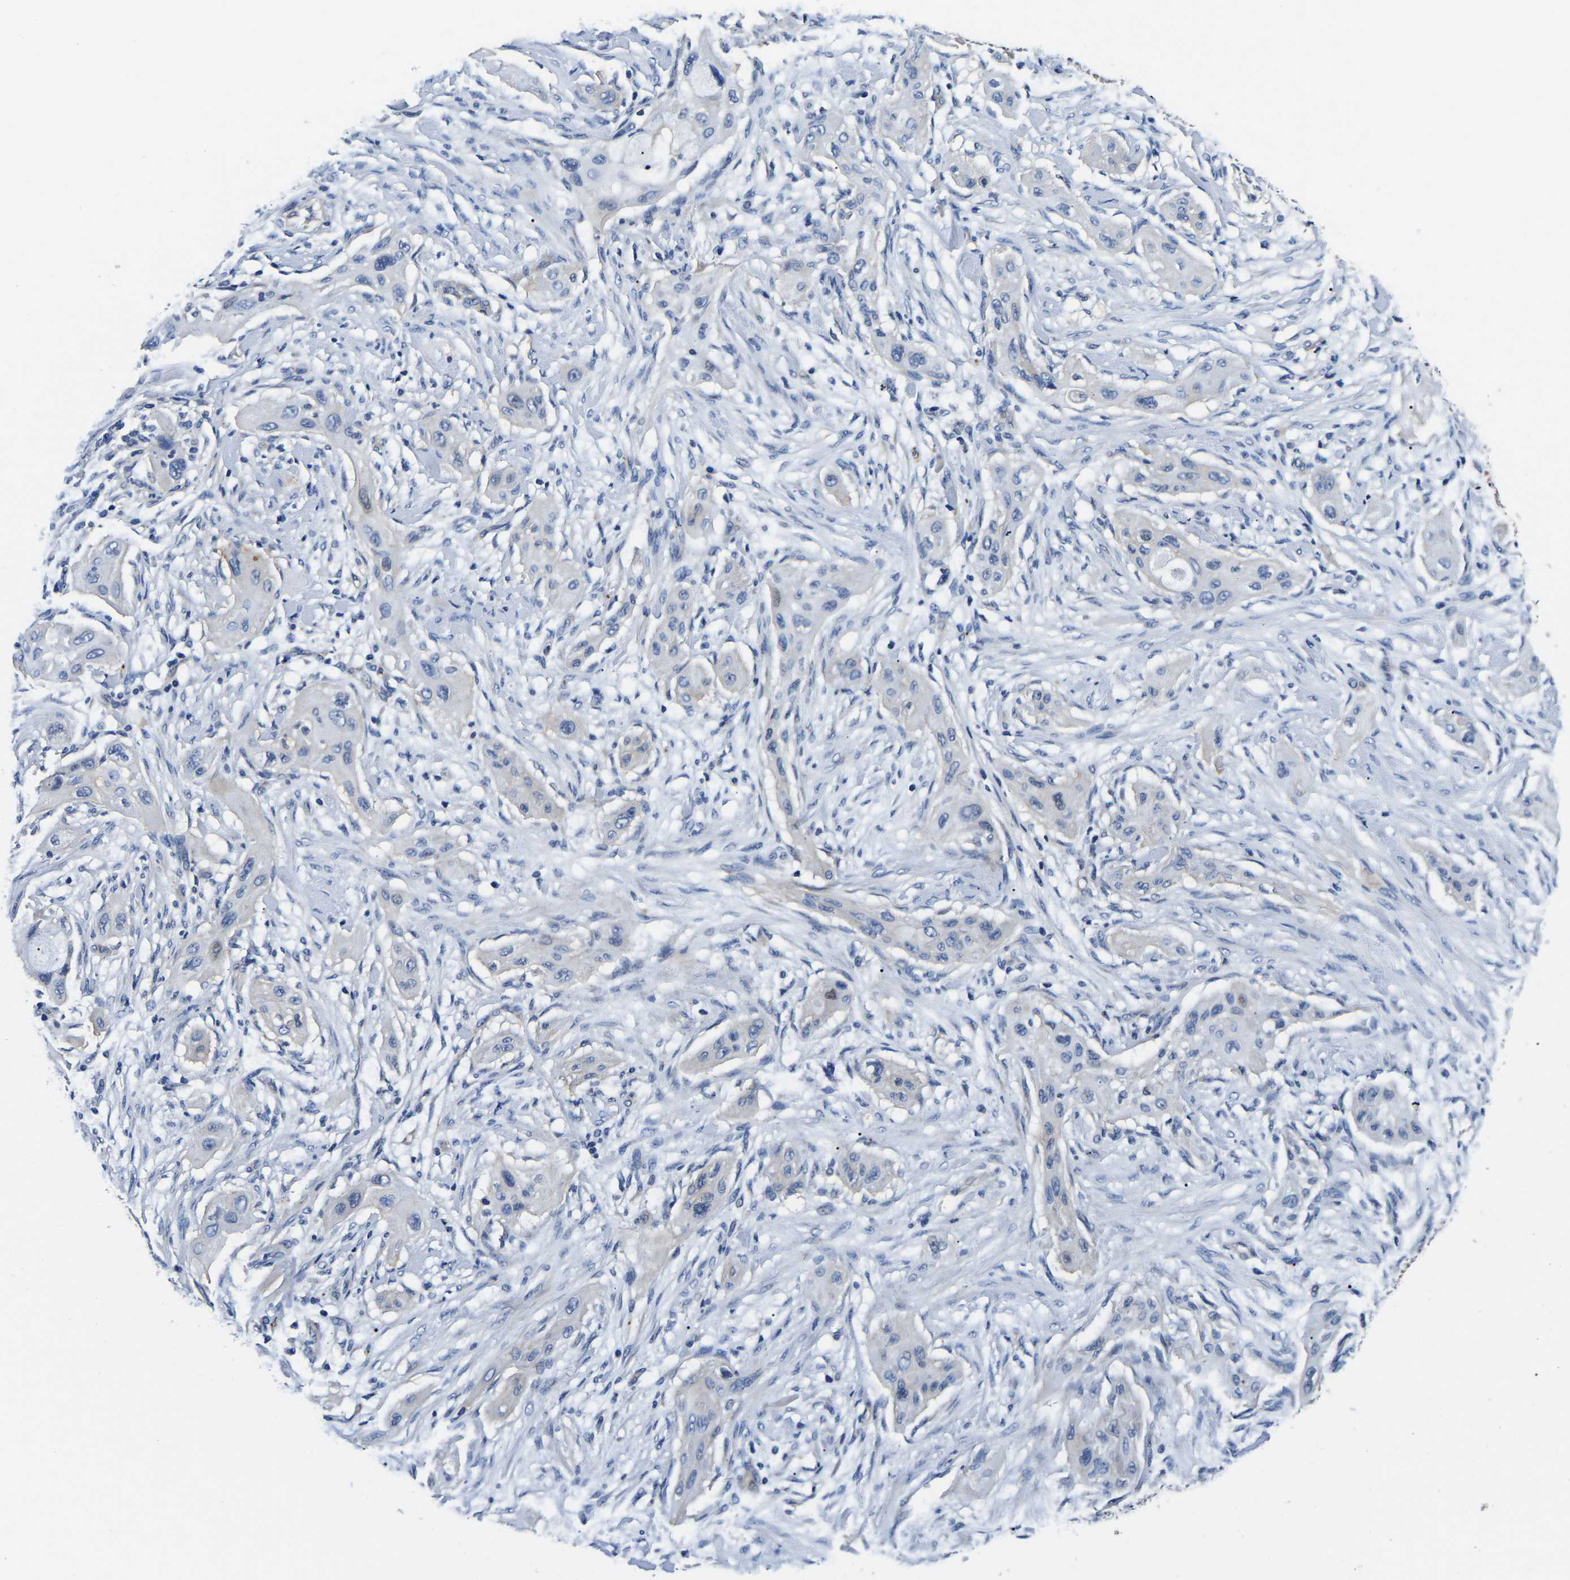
{"staining": {"intensity": "negative", "quantity": "none", "location": "none"}, "tissue": "lung cancer", "cell_type": "Tumor cells", "image_type": "cancer", "snomed": [{"axis": "morphology", "description": "Squamous cell carcinoma, NOS"}, {"axis": "topography", "description": "Lung"}], "caption": "Micrograph shows no protein positivity in tumor cells of lung squamous cell carcinoma tissue.", "gene": "SH3GLB1", "patient": {"sex": "female", "age": 47}}